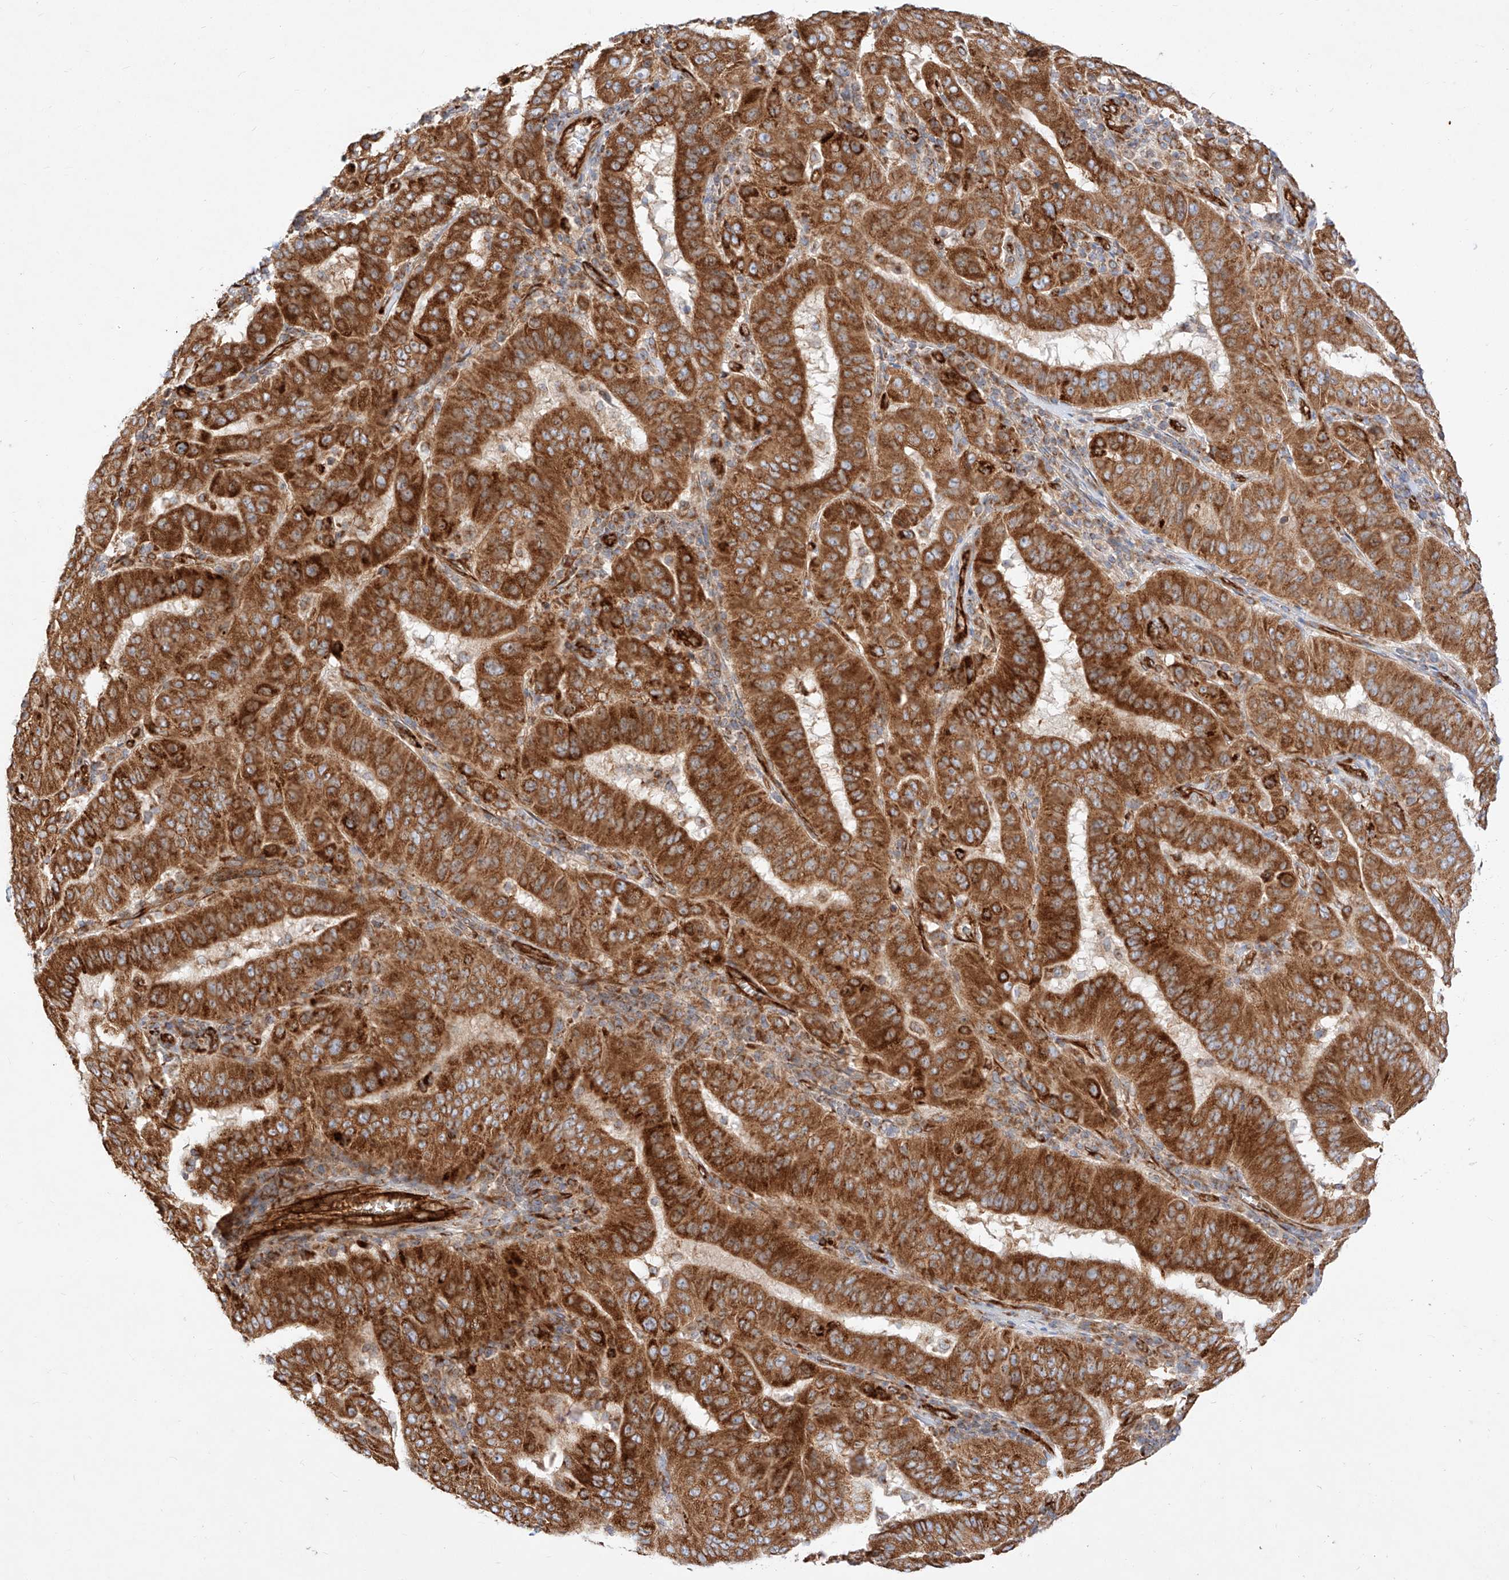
{"staining": {"intensity": "strong", "quantity": ">75%", "location": "cytoplasmic/membranous"}, "tissue": "pancreatic cancer", "cell_type": "Tumor cells", "image_type": "cancer", "snomed": [{"axis": "morphology", "description": "Adenocarcinoma, NOS"}, {"axis": "topography", "description": "Pancreas"}], "caption": "Strong cytoplasmic/membranous expression is seen in about >75% of tumor cells in adenocarcinoma (pancreatic). The staining is performed using DAB brown chromogen to label protein expression. The nuclei are counter-stained blue using hematoxylin.", "gene": "CSGALNACT2", "patient": {"sex": "male", "age": 63}}